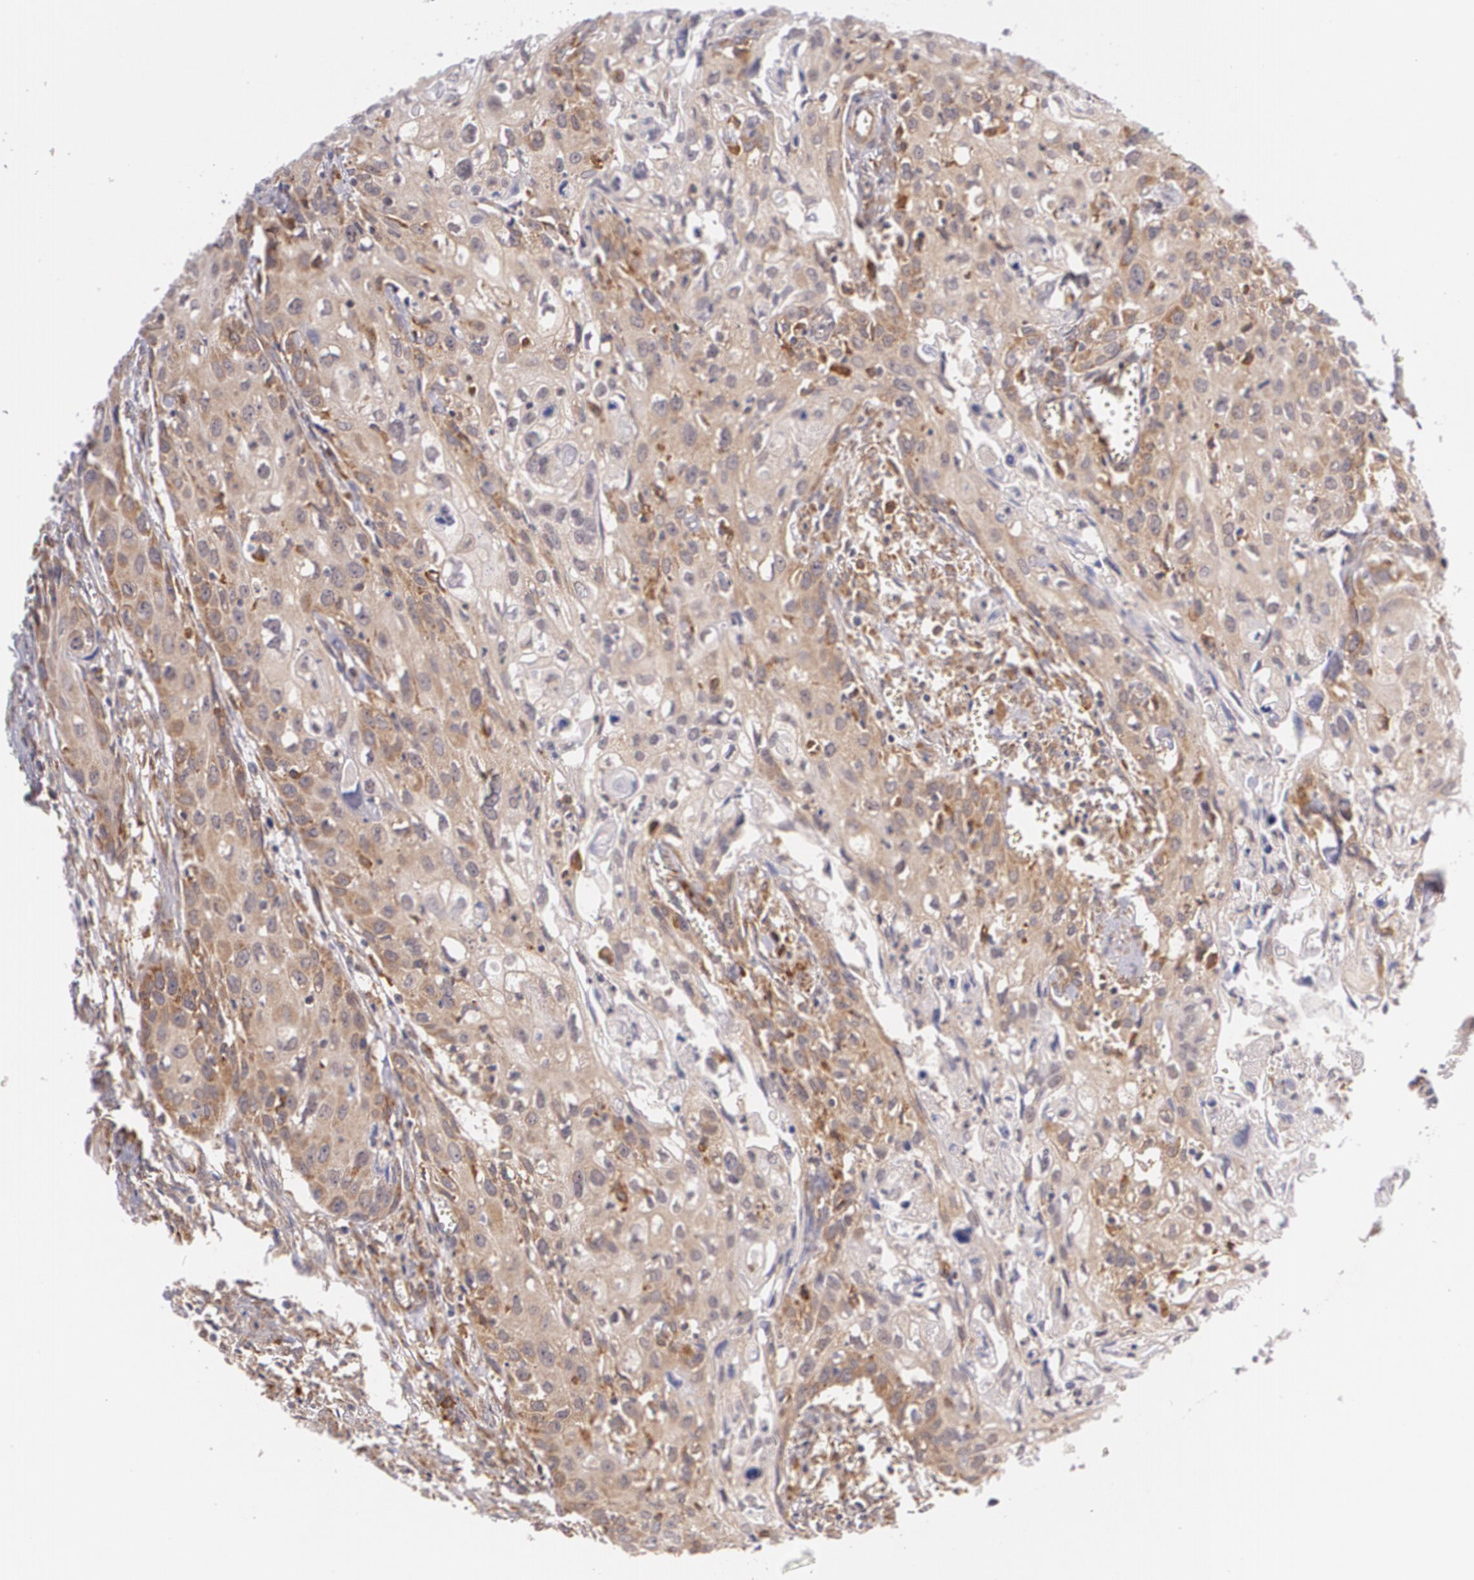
{"staining": {"intensity": "moderate", "quantity": ">75%", "location": "cytoplasmic/membranous"}, "tissue": "urothelial cancer", "cell_type": "Tumor cells", "image_type": "cancer", "snomed": [{"axis": "morphology", "description": "Urothelial carcinoma, High grade"}, {"axis": "topography", "description": "Urinary bladder"}], "caption": "Tumor cells reveal moderate cytoplasmic/membranous positivity in about >75% of cells in urothelial cancer.", "gene": "CCL17", "patient": {"sex": "male", "age": 54}}